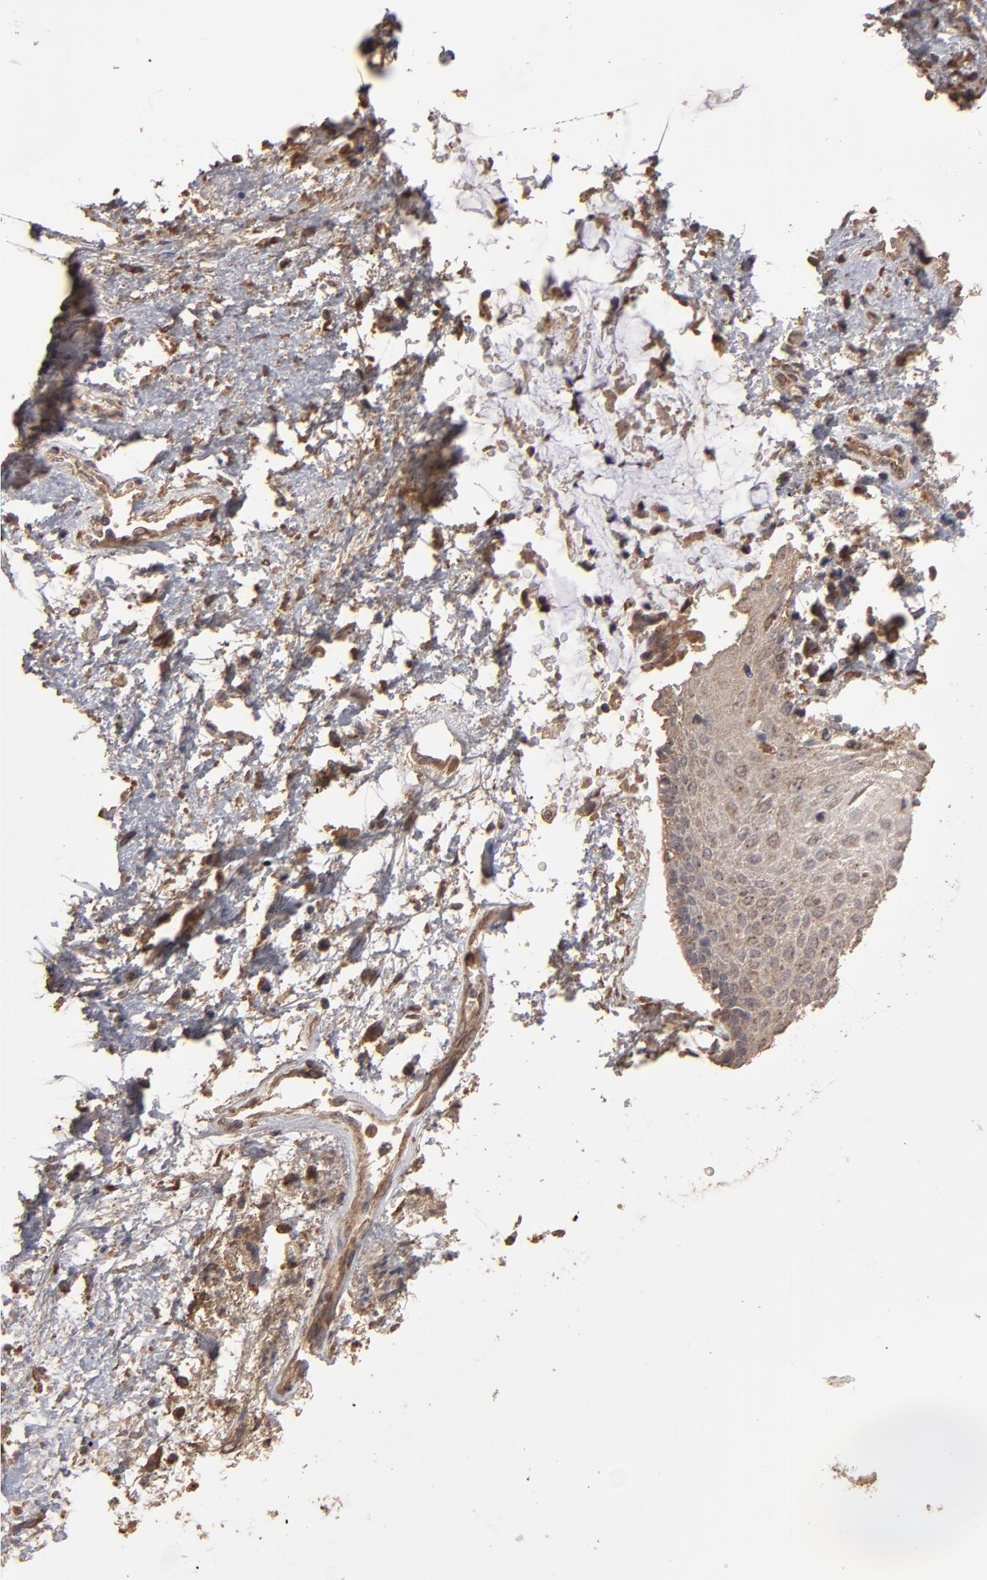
{"staining": {"intensity": "weak", "quantity": ">75%", "location": "cytoplasmic/membranous"}, "tissue": "skin", "cell_type": "Epidermal cells", "image_type": "normal", "snomed": [{"axis": "morphology", "description": "Normal tissue, NOS"}, {"axis": "topography", "description": "Anal"}], "caption": "IHC photomicrograph of normal skin: skin stained using immunohistochemistry (IHC) exhibits low levels of weak protein expression localized specifically in the cytoplasmic/membranous of epidermal cells, appearing as a cytoplasmic/membranous brown color.", "gene": "MMP2", "patient": {"sex": "female", "age": 46}}